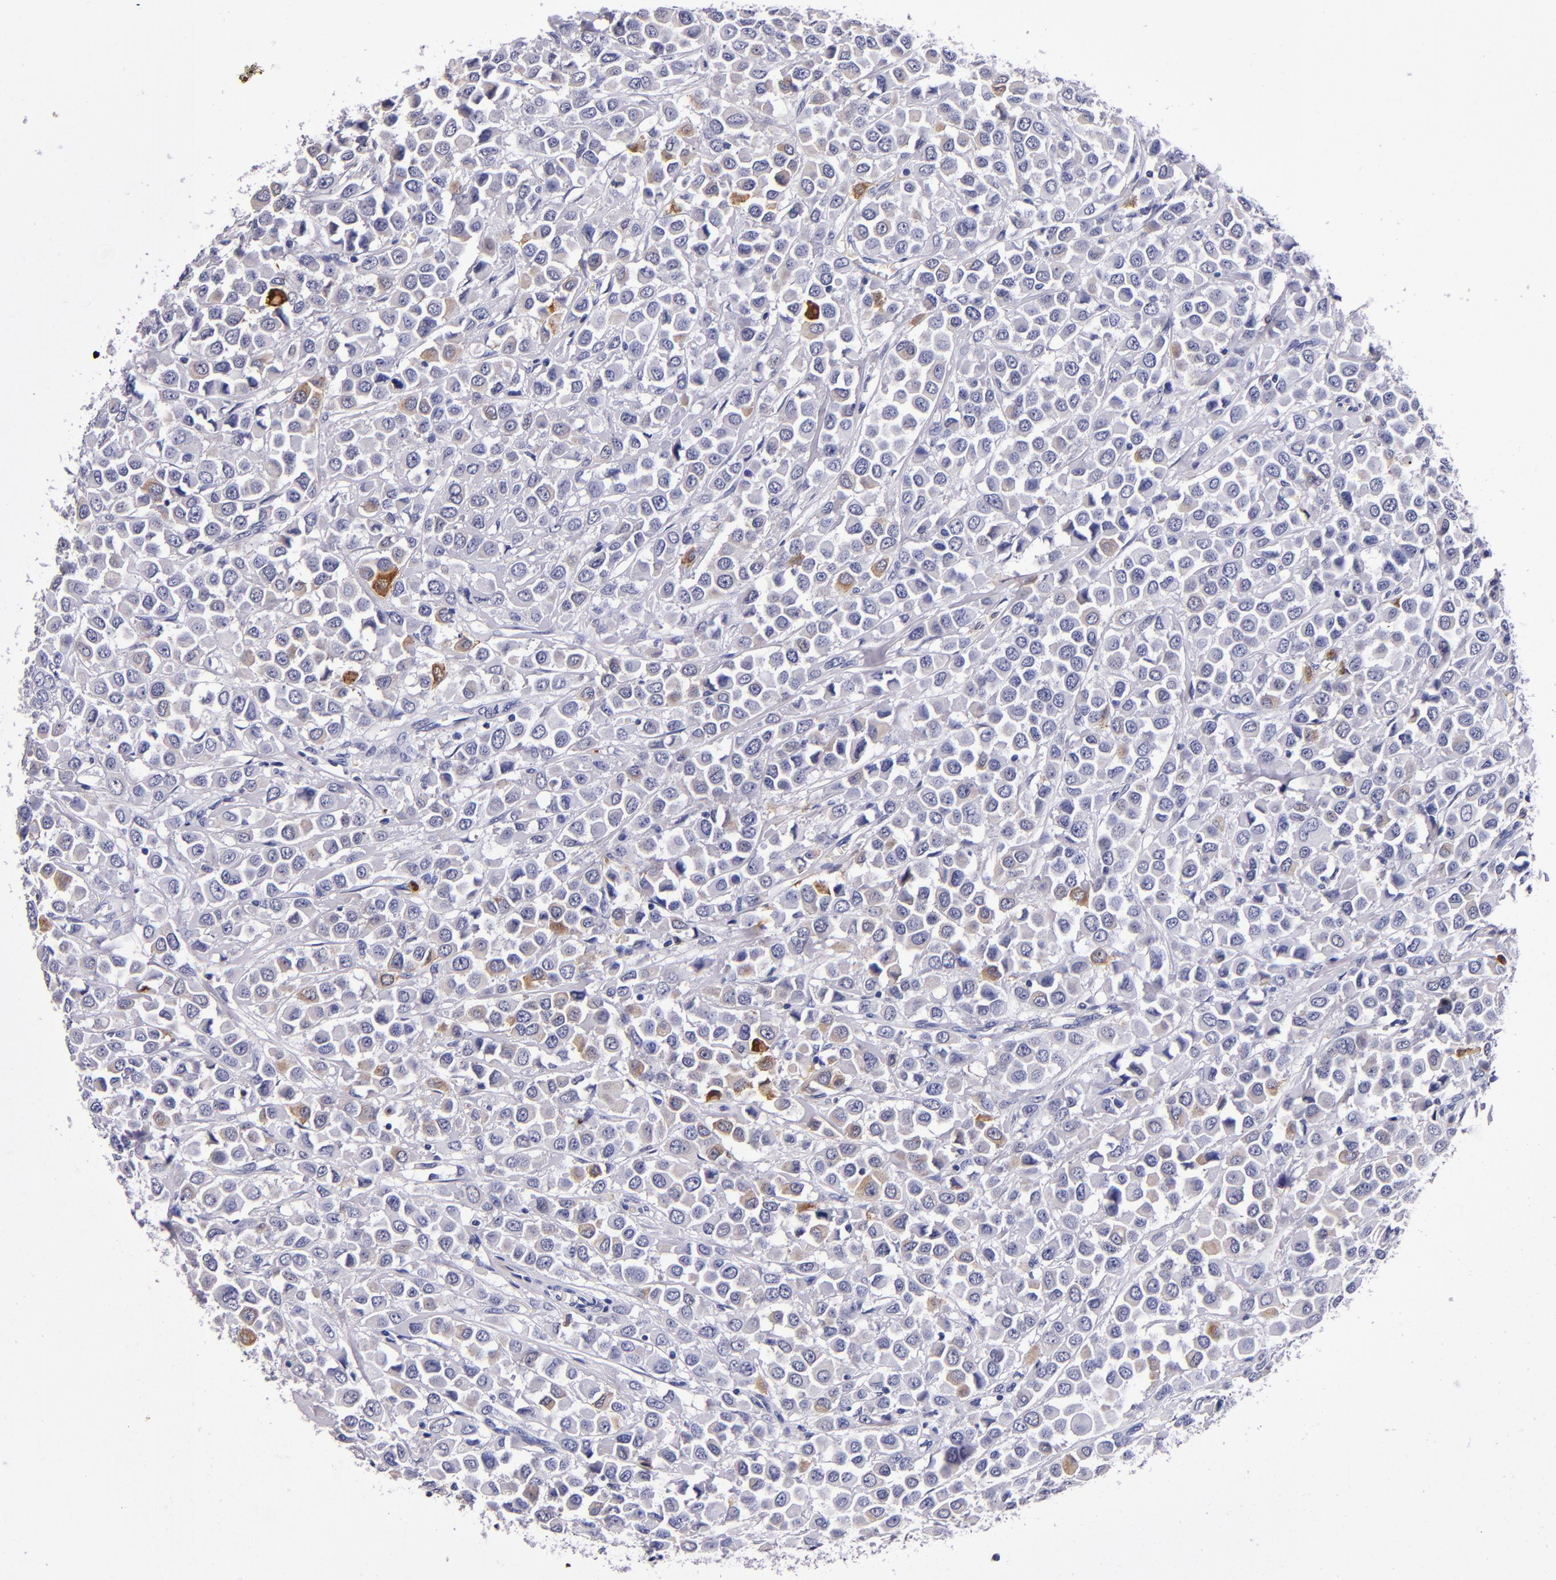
{"staining": {"intensity": "moderate", "quantity": "<25%", "location": "cytoplasmic/membranous"}, "tissue": "breast cancer", "cell_type": "Tumor cells", "image_type": "cancer", "snomed": [{"axis": "morphology", "description": "Duct carcinoma"}, {"axis": "topography", "description": "Breast"}], "caption": "About <25% of tumor cells in breast invasive ductal carcinoma demonstrate moderate cytoplasmic/membranous protein positivity as visualized by brown immunohistochemical staining.", "gene": "S100A8", "patient": {"sex": "female", "age": 61}}